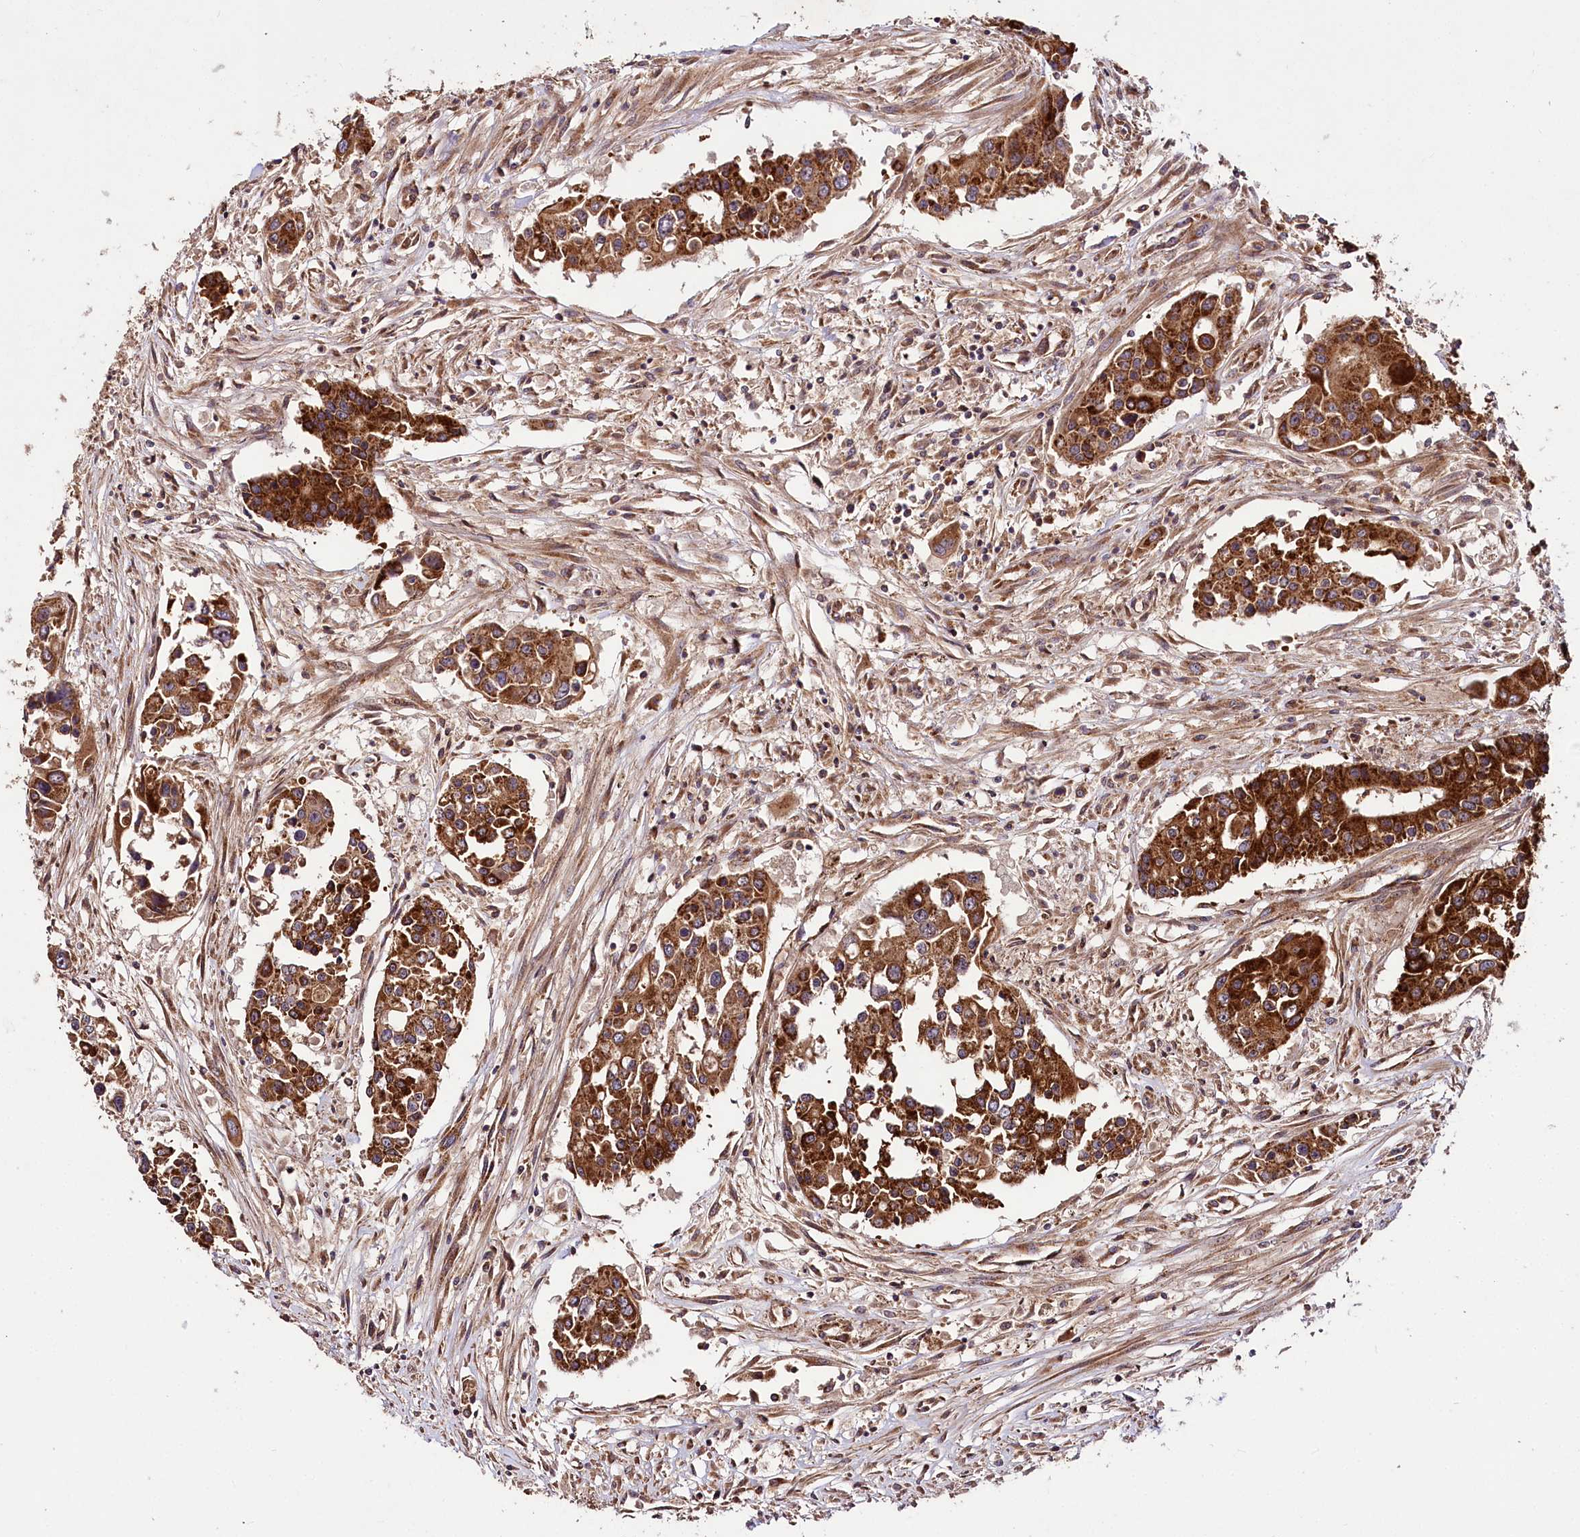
{"staining": {"intensity": "strong", "quantity": ">75%", "location": "cytoplasmic/membranous"}, "tissue": "colorectal cancer", "cell_type": "Tumor cells", "image_type": "cancer", "snomed": [{"axis": "morphology", "description": "Adenocarcinoma, NOS"}, {"axis": "topography", "description": "Colon"}], "caption": "Immunohistochemical staining of colorectal adenocarcinoma exhibits high levels of strong cytoplasmic/membranous protein positivity in approximately >75% of tumor cells.", "gene": "RAB7A", "patient": {"sex": "male", "age": 77}}